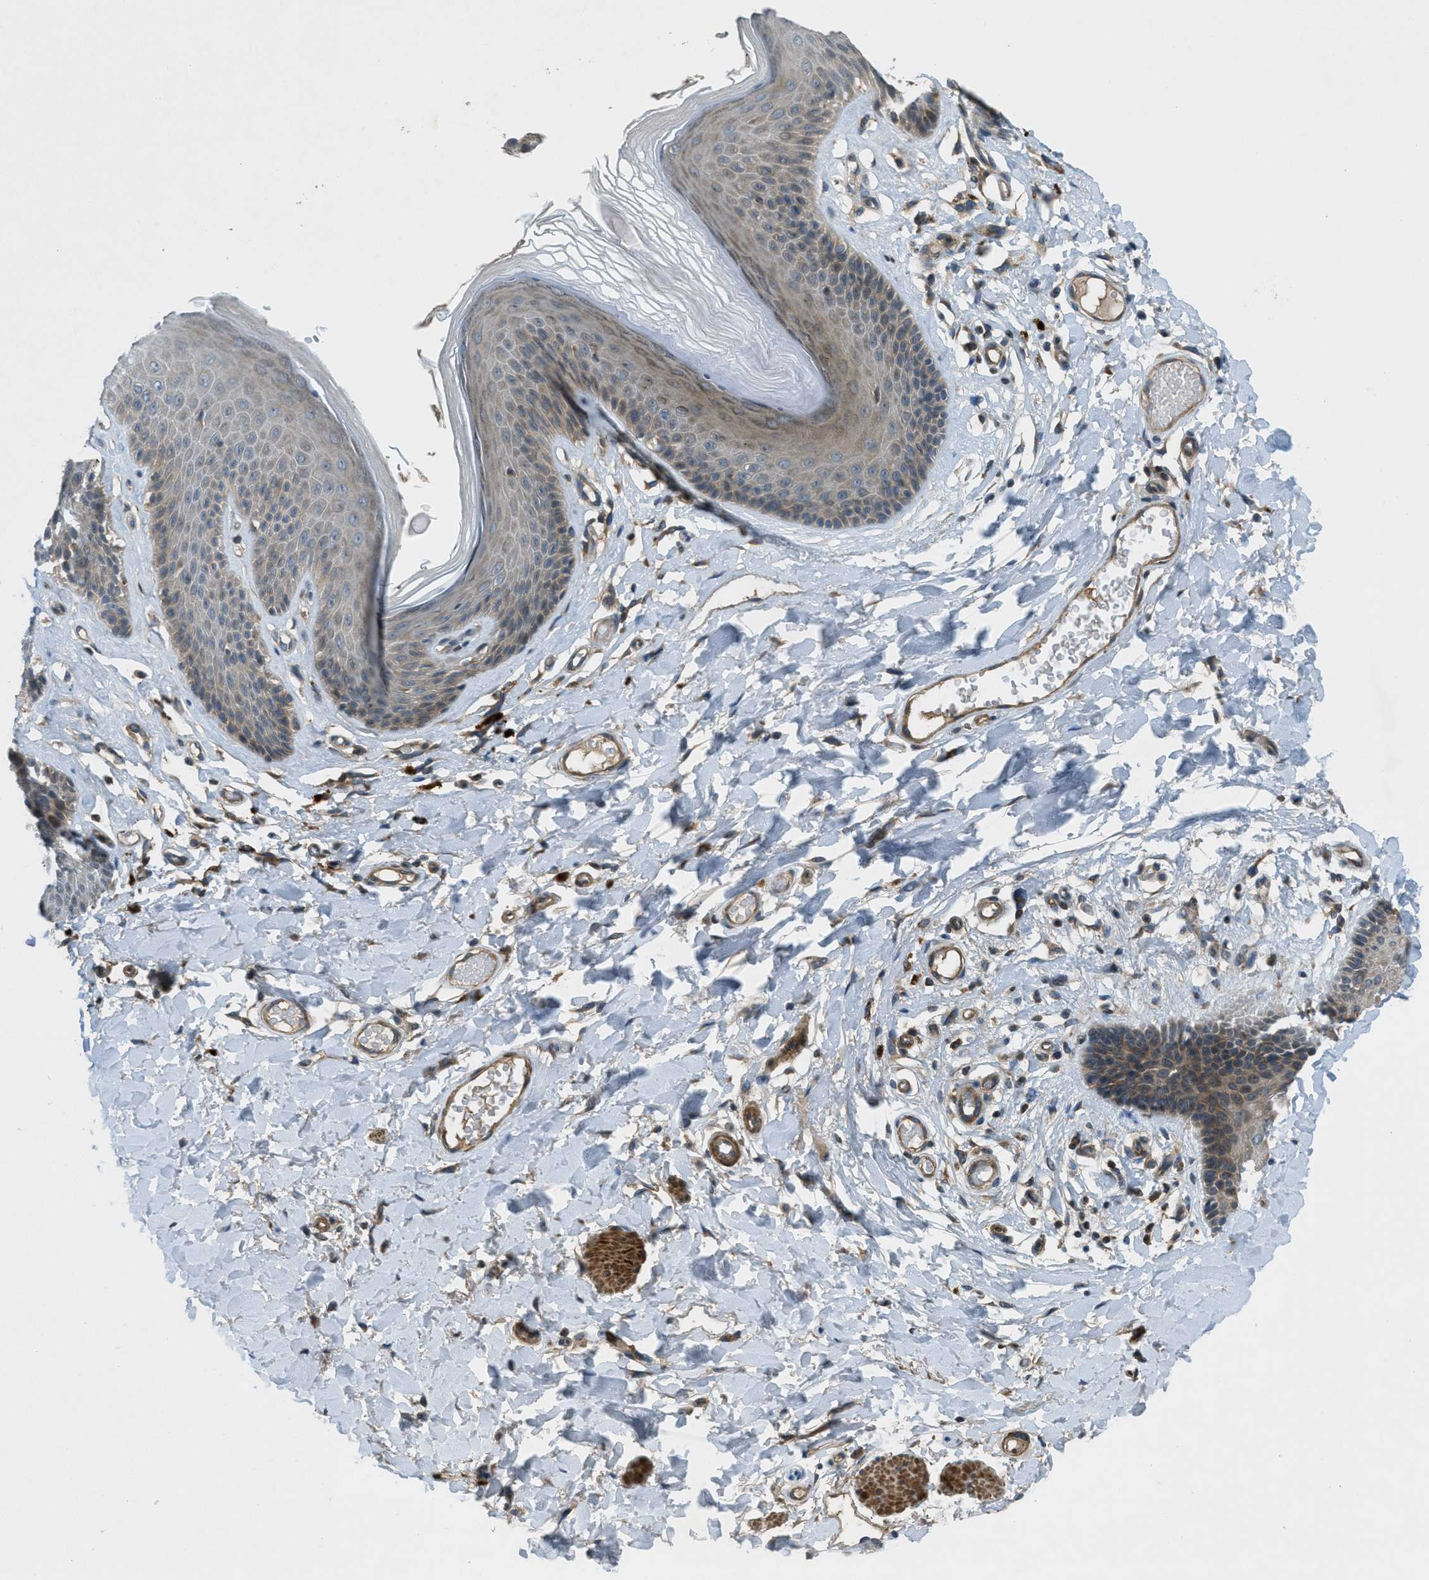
{"staining": {"intensity": "weak", "quantity": "25%-75%", "location": "cytoplasmic/membranous"}, "tissue": "skin", "cell_type": "Epidermal cells", "image_type": "normal", "snomed": [{"axis": "morphology", "description": "Normal tissue, NOS"}, {"axis": "topography", "description": "Vulva"}], "caption": "Epidermal cells exhibit weak cytoplasmic/membranous expression in approximately 25%-75% of cells in benign skin.", "gene": "VEZT", "patient": {"sex": "female", "age": 73}}